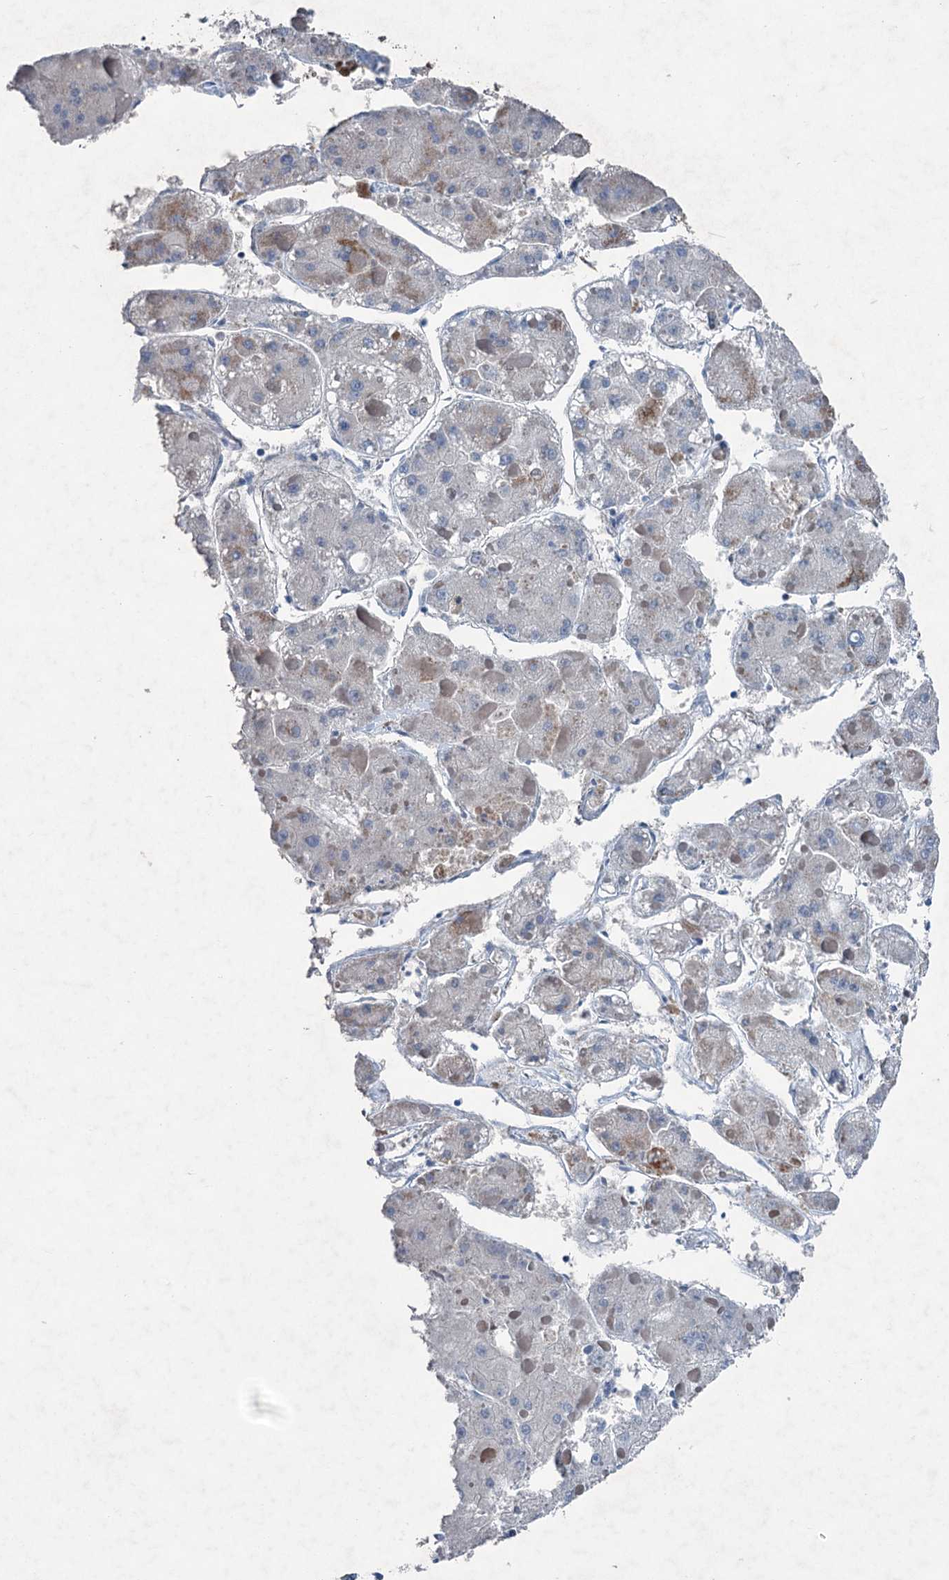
{"staining": {"intensity": "negative", "quantity": "none", "location": "none"}, "tissue": "liver cancer", "cell_type": "Tumor cells", "image_type": "cancer", "snomed": [{"axis": "morphology", "description": "Carcinoma, Hepatocellular, NOS"}, {"axis": "topography", "description": "Liver"}], "caption": "IHC of human hepatocellular carcinoma (liver) shows no staining in tumor cells.", "gene": "ELP4", "patient": {"sex": "female", "age": 73}}